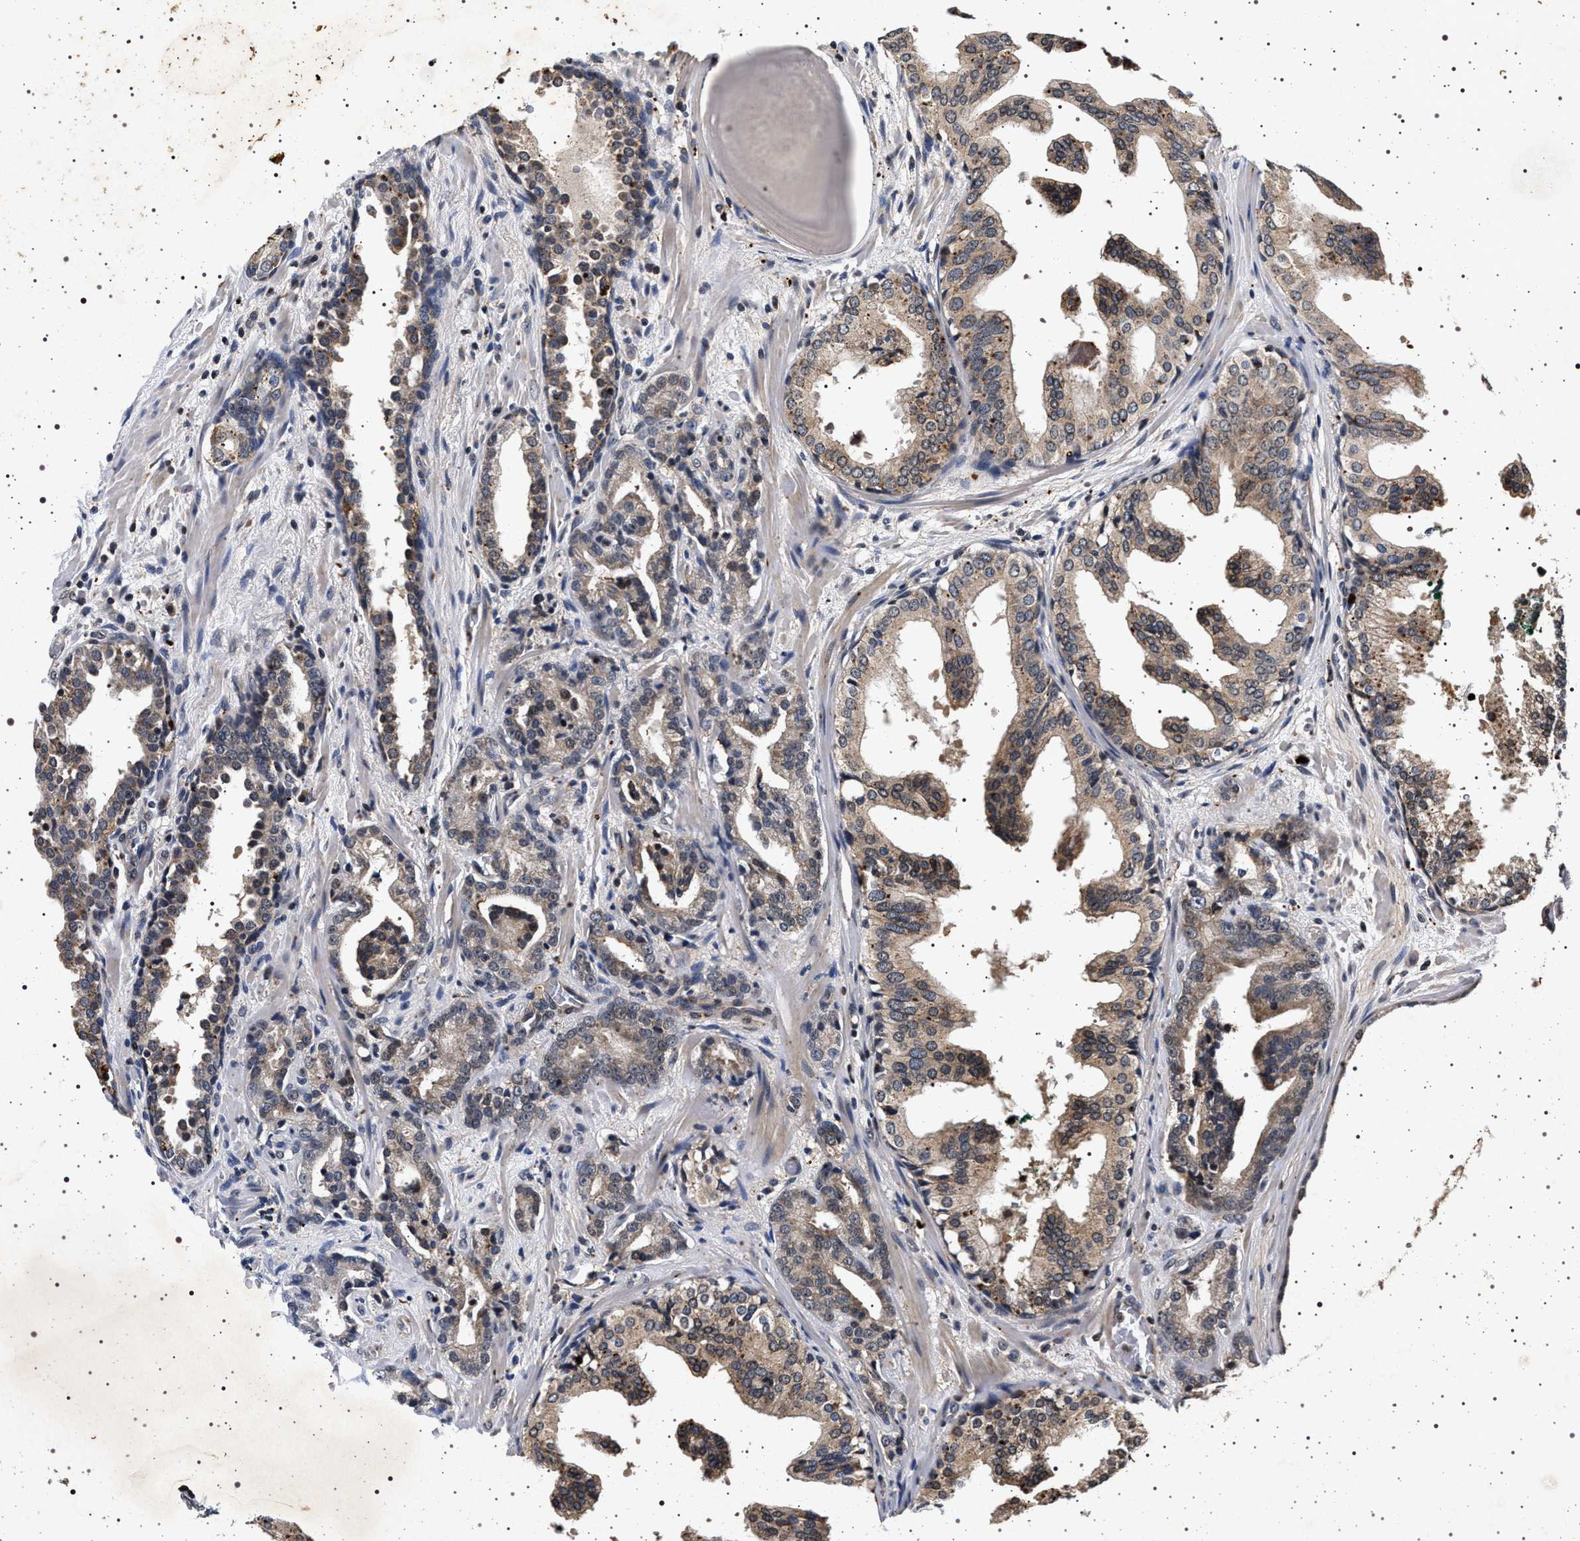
{"staining": {"intensity": "weak", "quantity": ">75%", "location": "cytoplasmic/membranous"}, "tissue": "prostate cancer", "cell_type": "Tumor cells", "image_type": "cancer", "snomed": [{"axis": "morphology", "description": "Adenocarcinoma, Low grade"}, {"axis": "topography", "description": "Prostate"}], "caption": "There is low levels of weak cytoplasmic/membranous positivity in tumor cells of prostate cancer, as demonstrated by immunohistochemical staining (brown color).", "gene": "CDKN1B", "patient": {"sex": "male", "age": 63}}